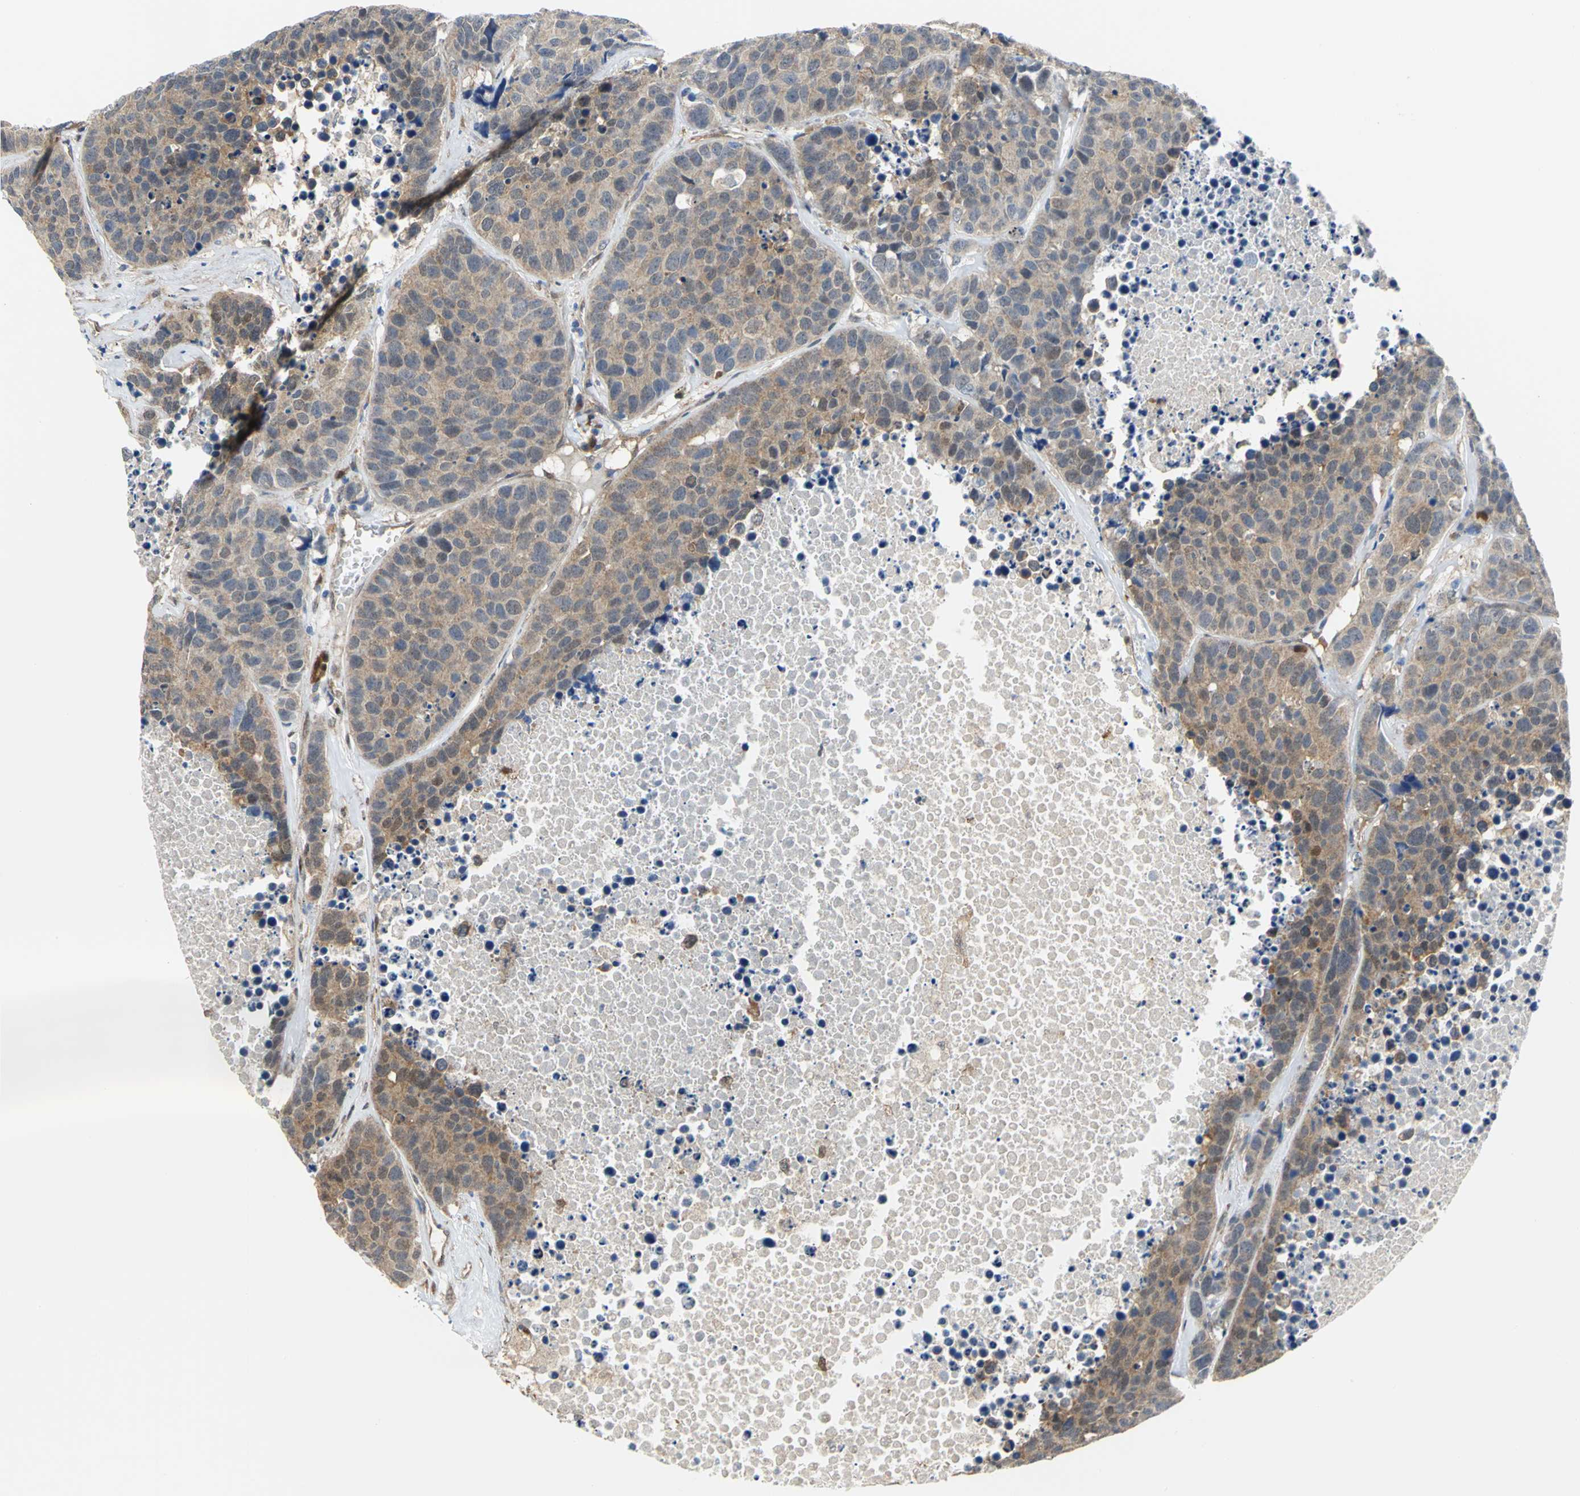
{"staining": {"intensity": "weak", "quantity": ">75%", "location": "cytoplasmic/membranous"}, "tissue": "carcinoid", "cell_type": "Tumor cells", "image_type": "cancer", "snomed": [{"axis": "morphology", "description": "Carcinoid, malignant, NOS"}, {"axis": "topography", "description": "Lung"}], "caption": "Immunohistochemical staining of human carcinoid exhibits low levels of weak cytoplasmic/membranous expression in about >75% of tumor cells.", "gene": "PGM3", "patient": {"sex": "male", "age": 60}}